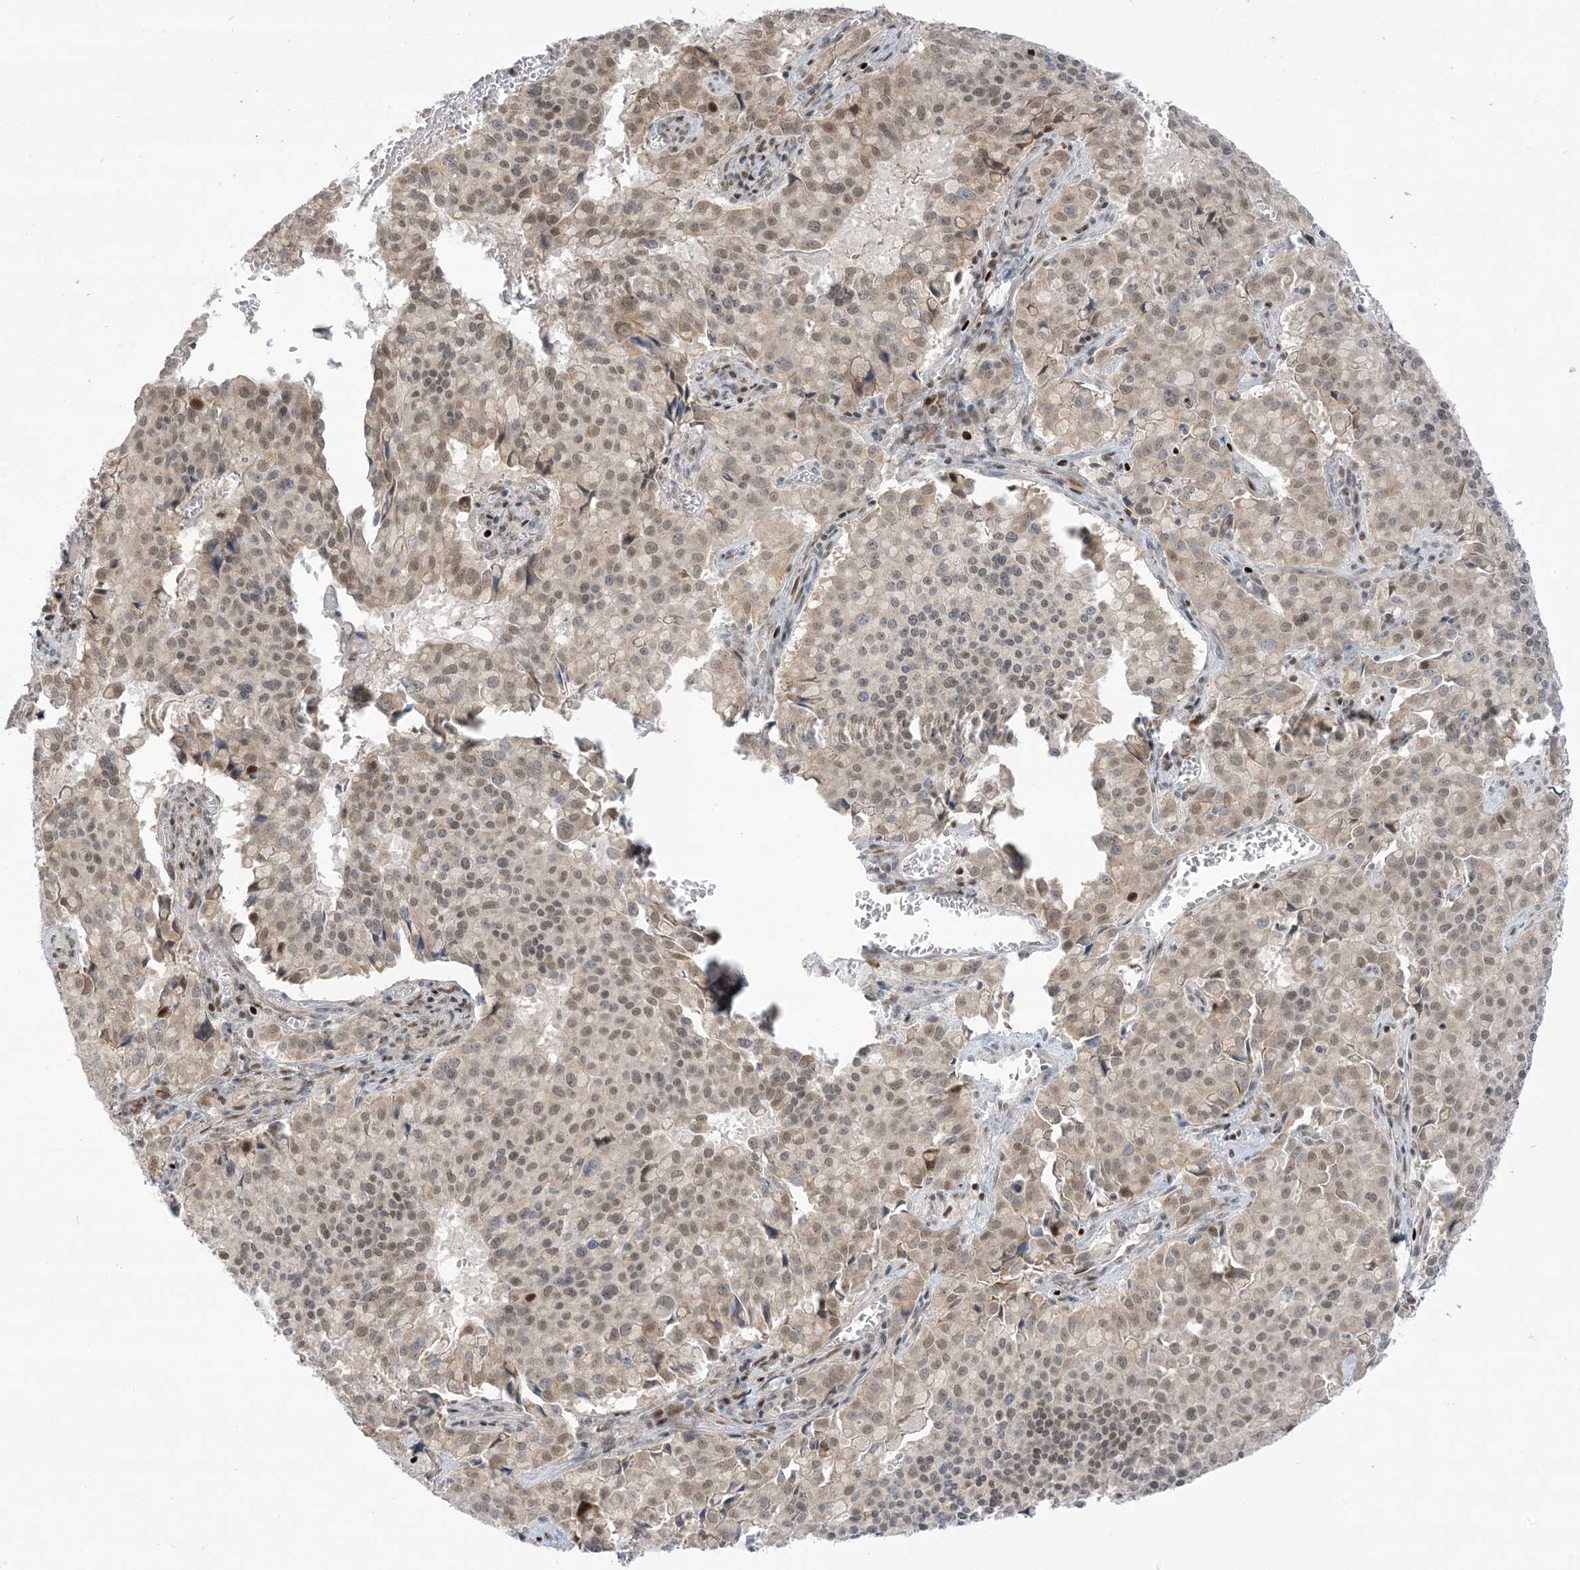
{"staining": {"intensity": "moderate", "quantity": ">75%", "location": "nuclear"}, "tissue": "pancreatic cancer", "cell_type": "Tumor cells", "image_type": "cancer", "snomed": [{"axis": "morphology", "description": "Adenocarcinoma, NOS"}, {"axis": "topography", "description": "Pancreas"}], "caption": "Protein staining displays moderate nuclear staining in about >75% of tumor cells in pancreatic cancer. (DAB (3,3'-diaminobenzidine) = brown stain, brightfield microscopy at high magnification).", "gene": "TFPT", "patient": {"sex": "male", "age": 65}}